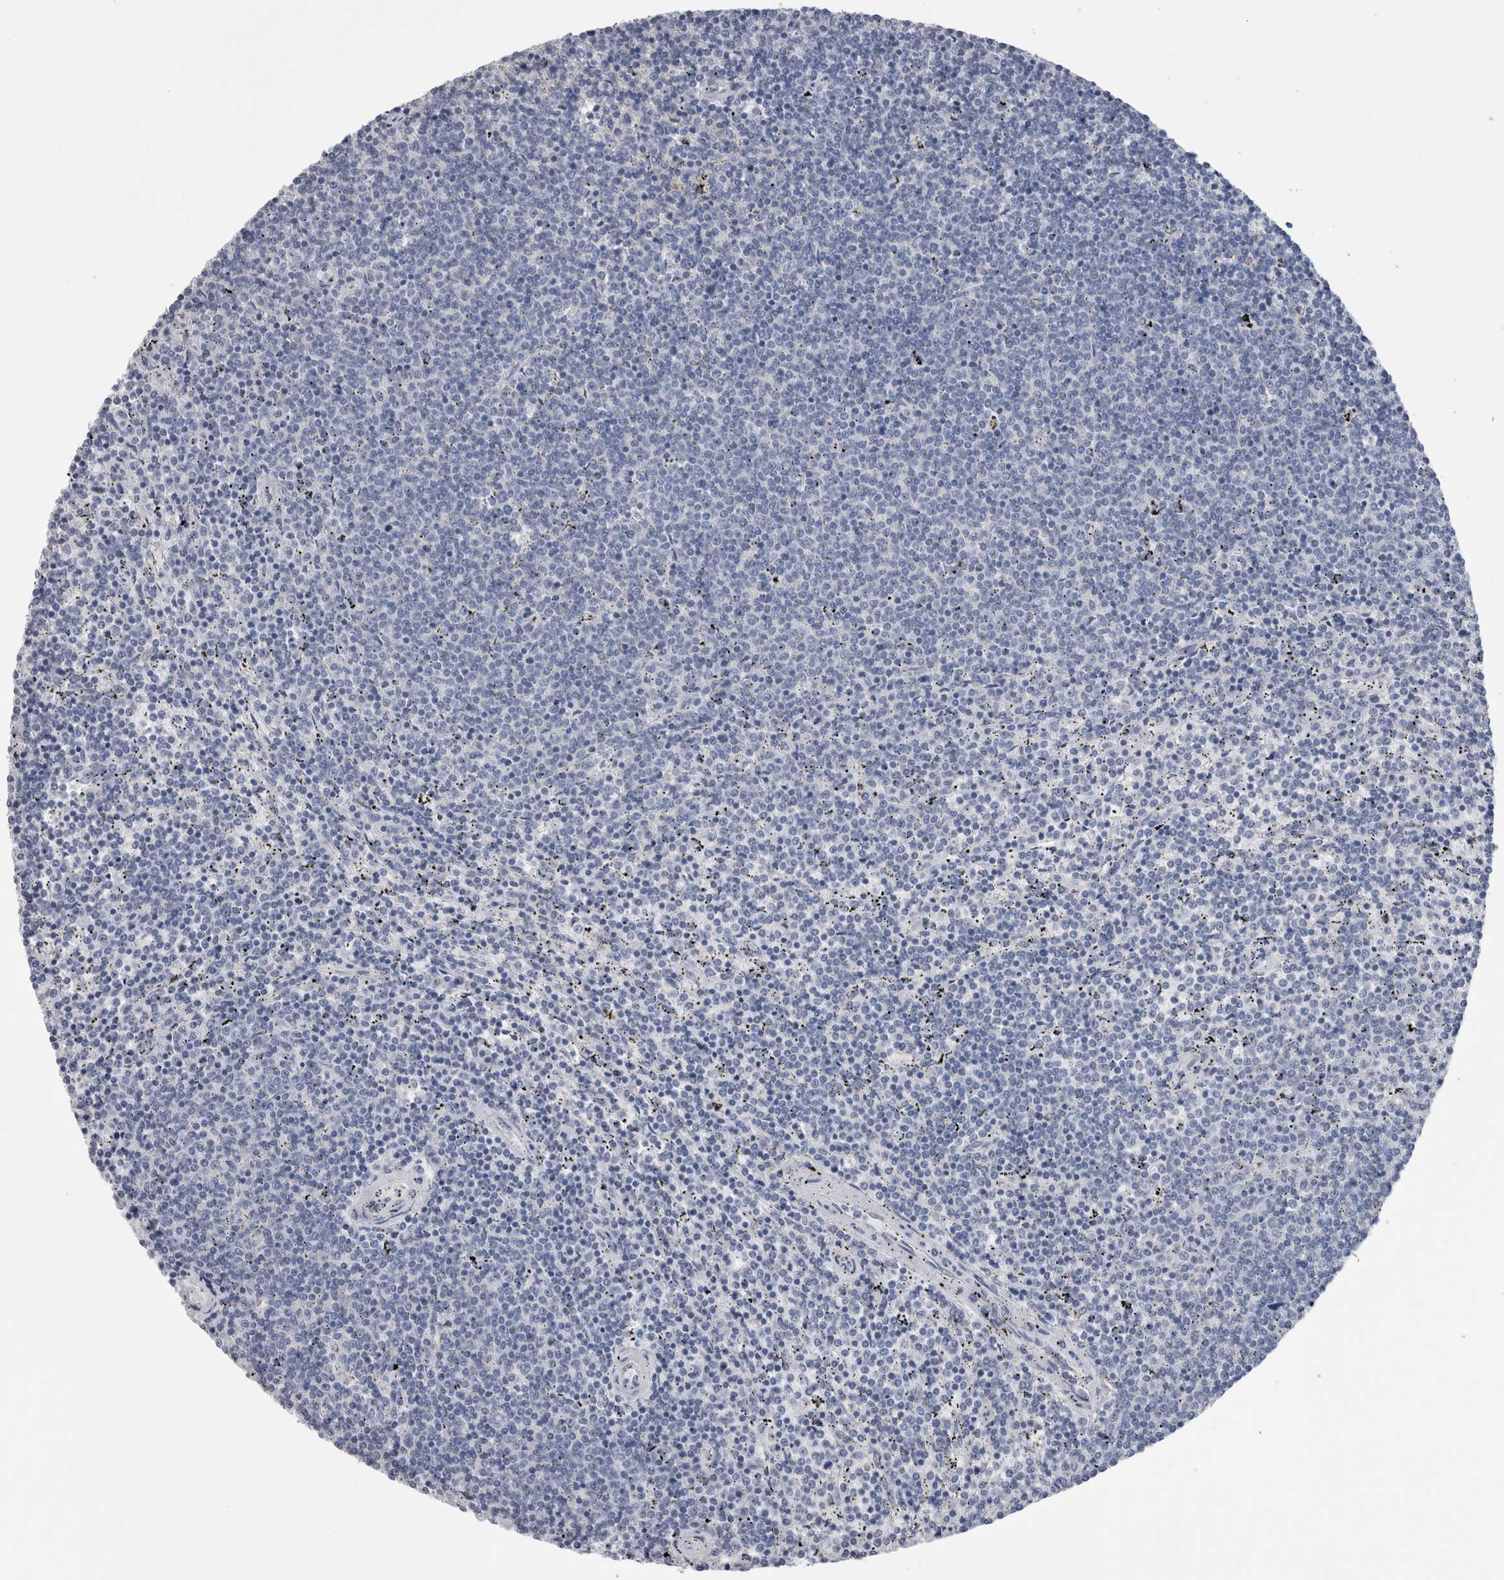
{"staining": {"intensity": "negative", "quantity": "none", "location": "none"}, "tissue": "lymphoma", "cell_type": "Tumor cells", "image_type": "cancer", "snomed": [{"axis": "morphology", "description": "Malignant lymphoma, non-Hodgkin's type, Low grade"}, {"axis": "topography", "description": "Spleen"}], "caption": "Immunohistochemistry (IHC) of human lymphoma exhibits no expression in tumor cells.", "gene": "CA8", "patient": {"sex": "female", "age": 50}}